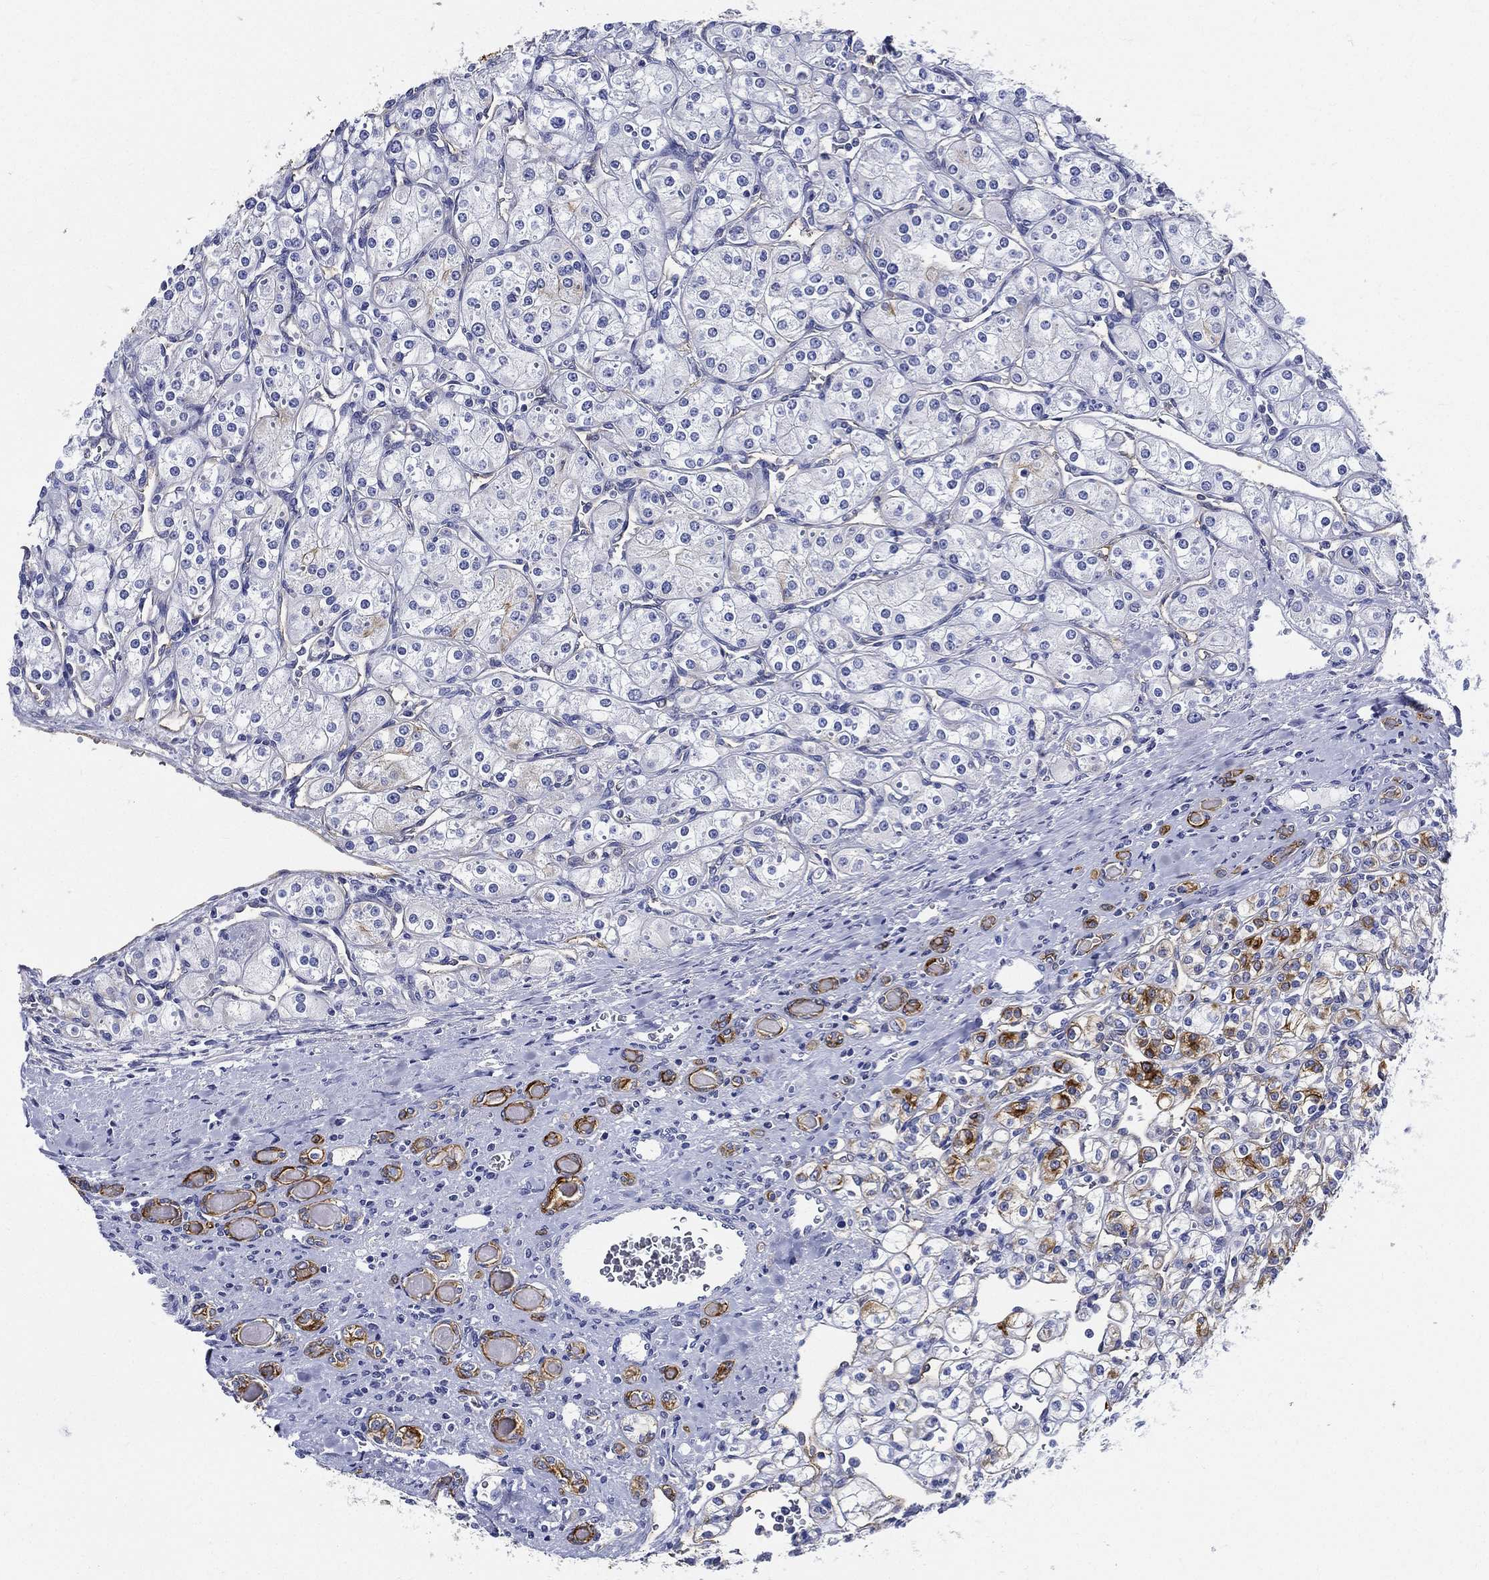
{"staining": {"intensity": "moderate", "quantity": "<25%", "location": "cytoplasmic/membranous"}, "tissue": "renal cancer", "cell_type": "Tumor cells", "image_type": "cancer", "snomed": [{"axis": "morphology", "description": "Adenocarcinoma, NOS"}, {"axis": "topography", "description": "Kidney"}], "caption": "Tumor cells show low levels of moderate cytoplasmic/membranous expression in approximately <25% of cells in renal cancer. (Brightfield microscopy of DAB IHC at high magnification).", "gene": "NEDD9", "patient": {"sex": "male", "age": 77}}